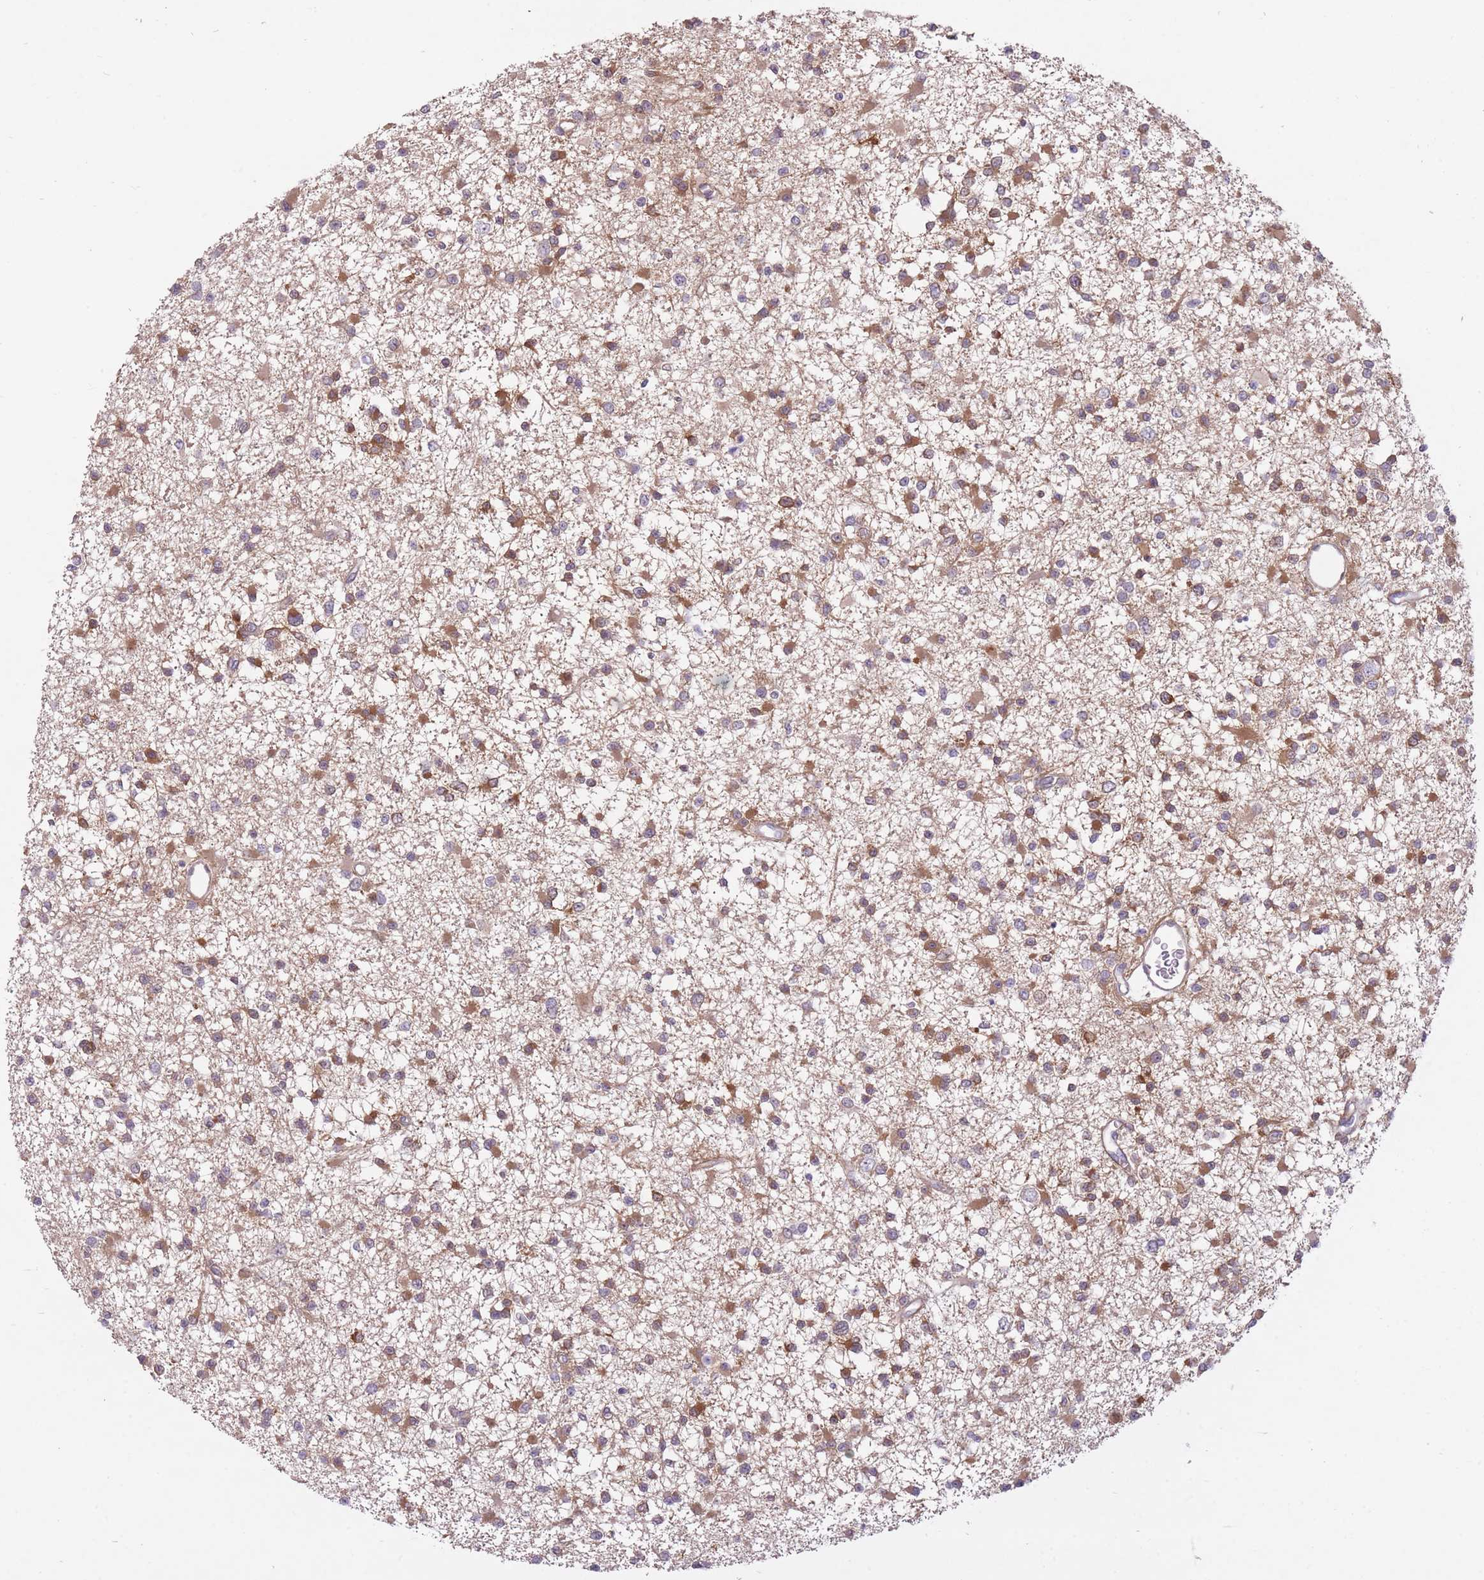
{"staining": {"intensity": "moderate", "quantity": ">75%", "location": "cytoplasmic/membranous"}, "tissue": "glioma", "cell_type": "Tumor cells", "image_type": "cancer", "snomed": [{"axis": "morphology", "description": "Glioma, malignant, Low grade"}, {"axis": "topography", "description": "Brain"}], "caption": "A brown stain labels moderate cytoplasmic/membranous staining of a protein in glioma tumor cells. The protein is stained brown, and the nuclei are stained in blue (DAB IHC with brightfield microscopy, high magnification).", "gene": "LRATD2", "patient": {"sex": "female", "age": 22}}